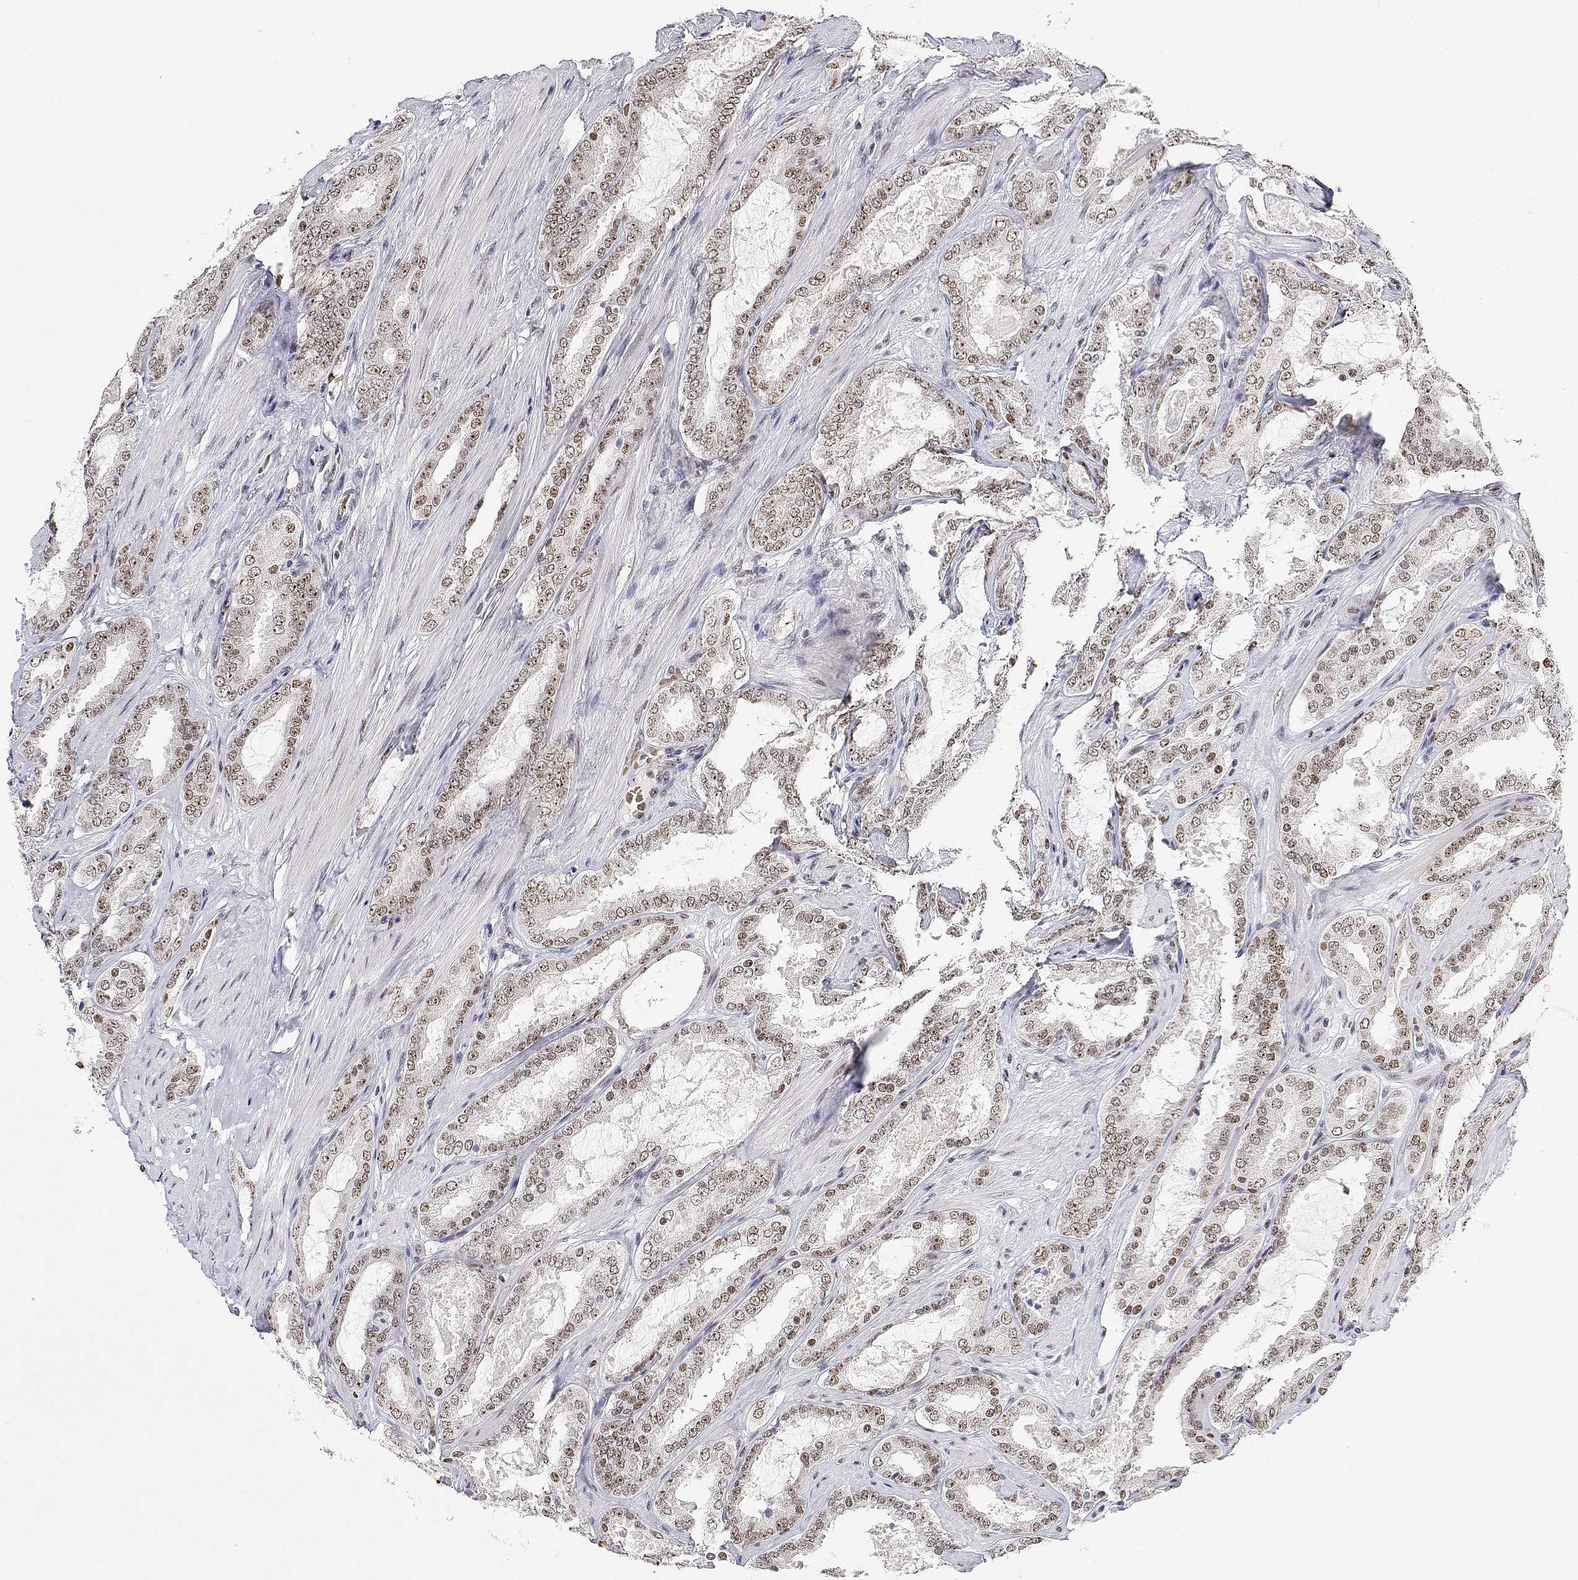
{"staining": {"intensity": "moderate", "quantity": ">75%", "location": "nuclear"}, "tissue": "prostate cancer", "cell_type": "Tumor cells", "image_type": "cancer", "snomed": [{"axis": "morphology", "description": "Adenocarcinoma, High grade"}, {"axis": "topography", "description": "Prostate"}], "caption": "High-power microscopy captured an immunohistochemistry histopathology image of prostate cancer, revealing moderate nuclear expression in about >75% of tumor cells.", "gene": "ADAR", "patient": {"sex": "male", "age": 63}}